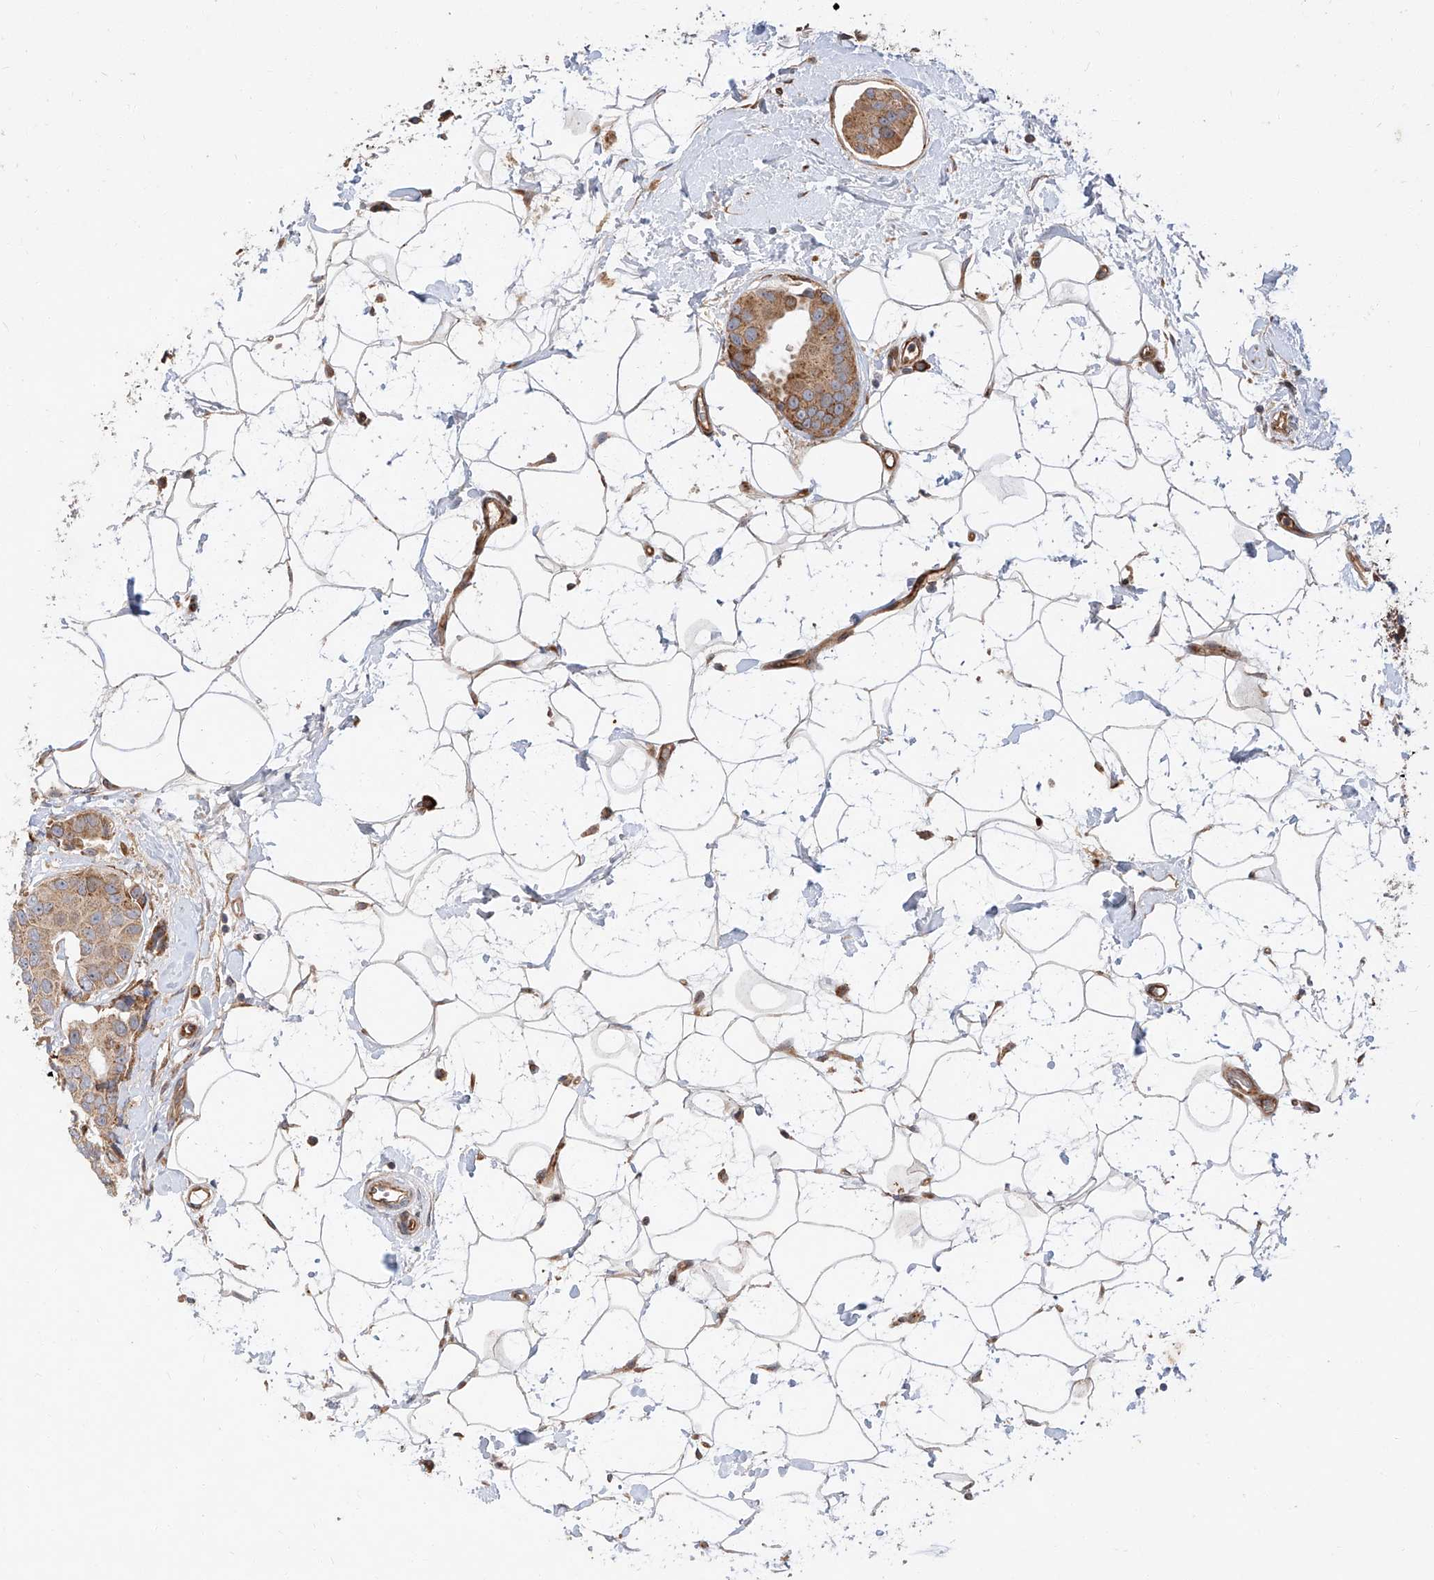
{"staining": {"intensity": "moderate", "quantity": ">75%", "location": "cytoplasmic/membranous"}, "tissue": "breast cancer", "cell_type": "Tumor cells", "image_type": "cancer", "snomed": [{"axis": "morphology", "description": "Normal tissue, NOS"}, {"axis": "morphology", "description": "Duct carcinoma"}, {"axis": "topography", "description": "Breast"}], "caption": "DAB immunohistochemical staining of human breast invasive ductal carcinoma shows moderate cytoplasmic/membranous protein positivity in approximately >75% of tumor cells.", "gene": "DIRAS3", "patient": {"sex": "female", "age": 39}}